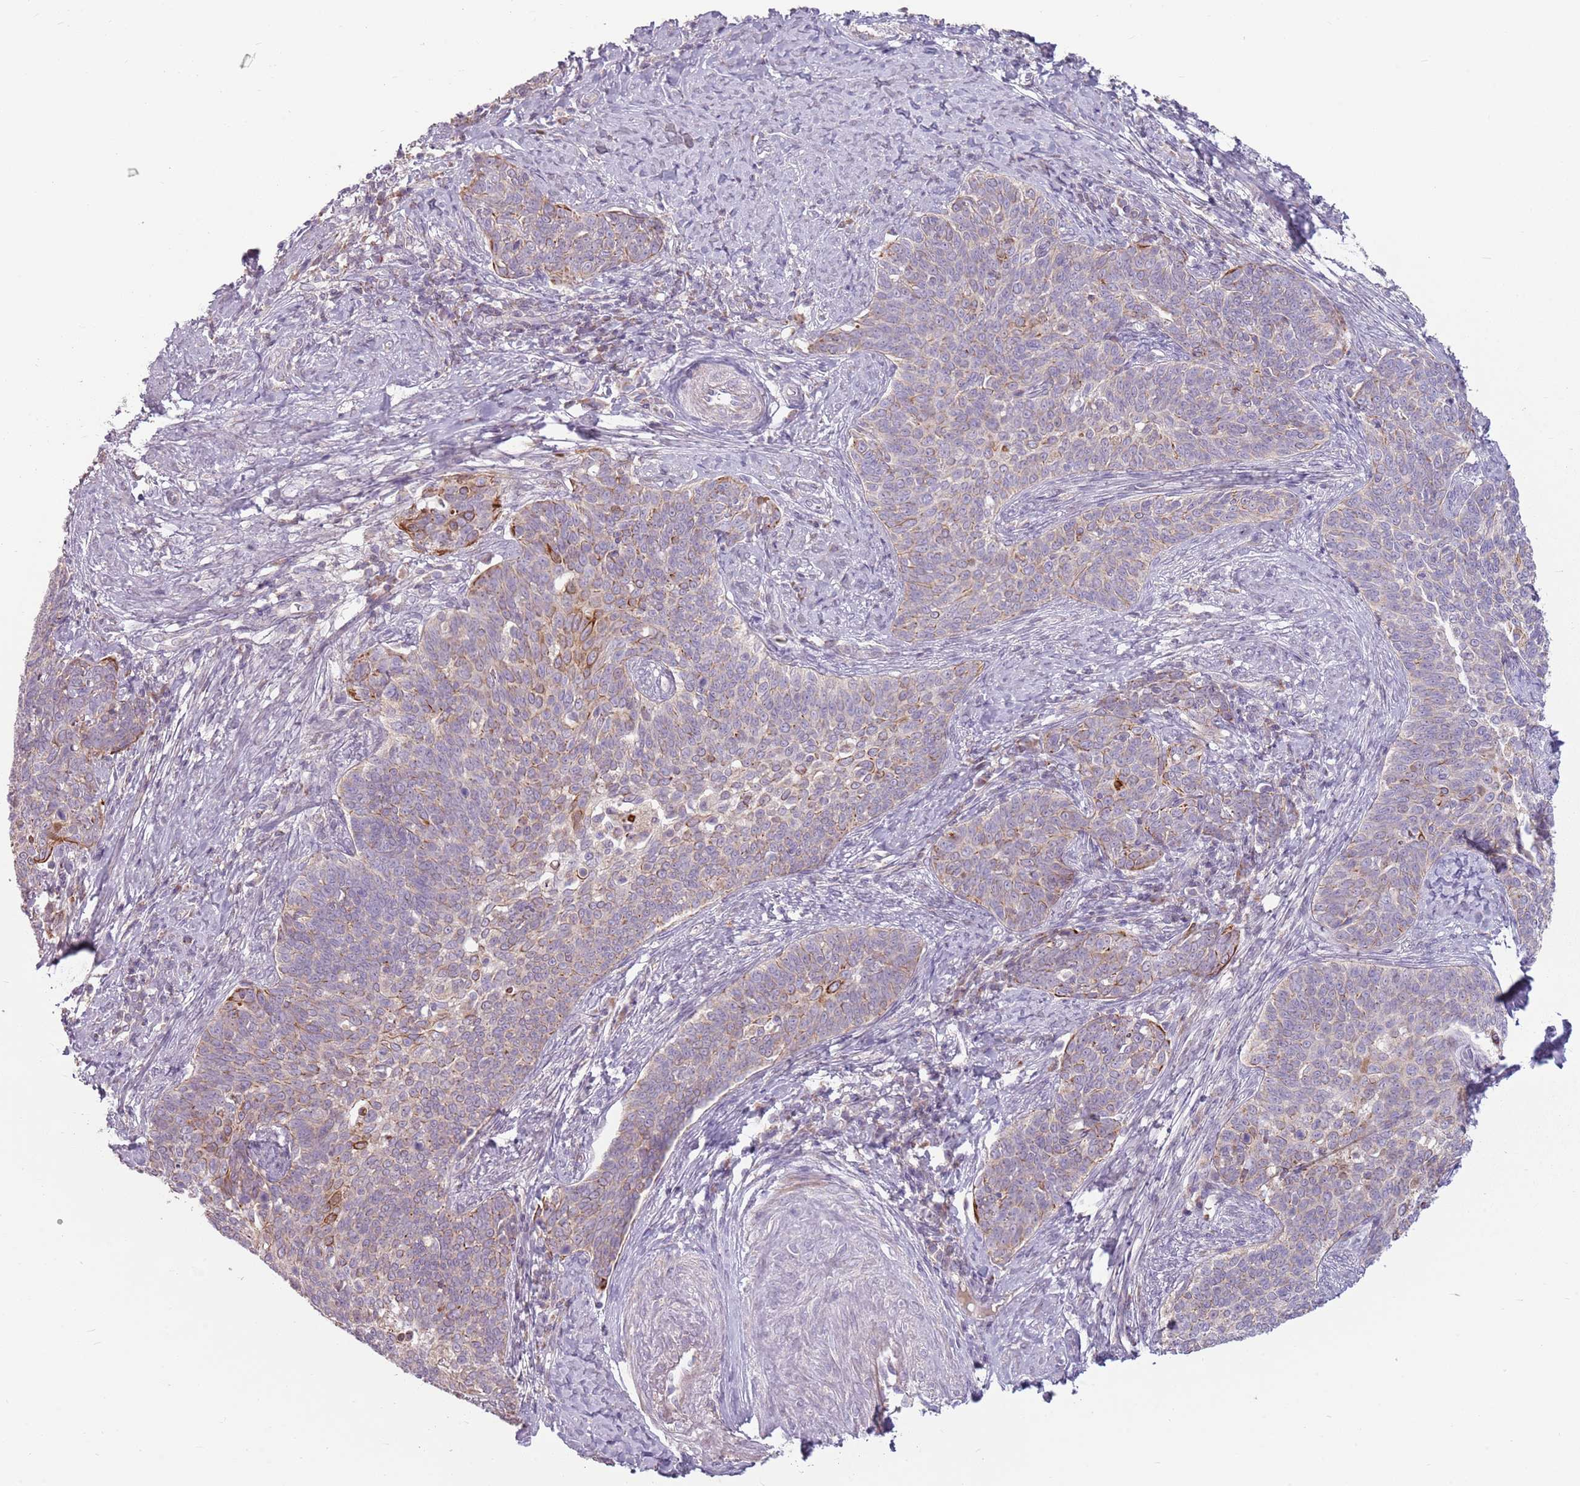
{"staining": {"intensity": "moderate", "quantity": "<25%", "location": "cytoplasmic/membranous"}, "tissue": "cervical cancer", "cell_type": "Tumor cells", "image_type": "cancer", "snomed": [{"axis": "morphology", "description": "Squamous cell carcinoma, NOS"}, {"axis": "topography", "description": "Cervix"}], "caption": "Protein expression analysis of human cervical cancer (squamous cell carcinoma) reveals moderate cytoplasmic/membranous positivity in approximately <25% of tumor cells. (brown staining indicates protein expression, while blue staining denotes nuclei).", "gene": "ZNF530", "patient": {"sex": "female", "age": 39}}